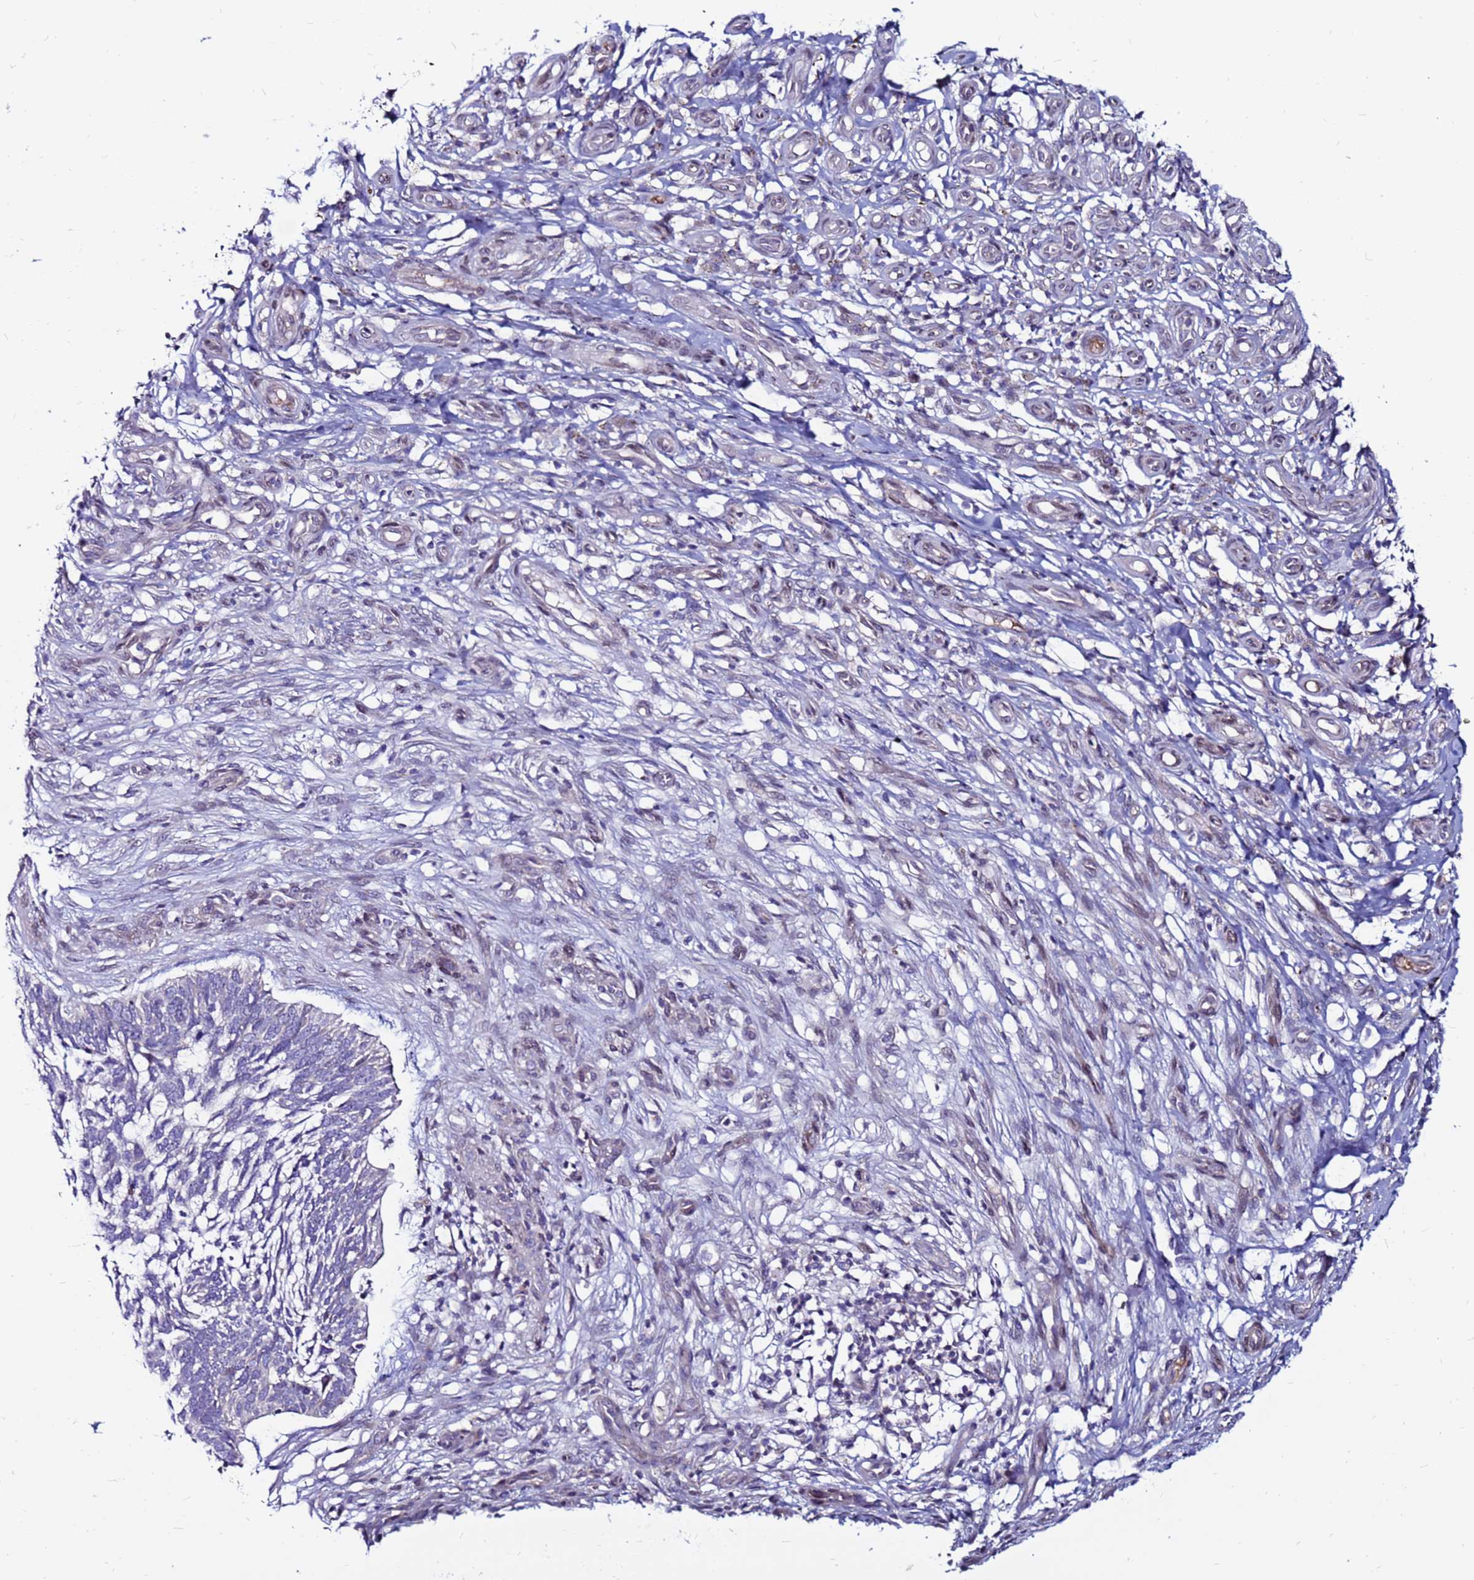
{"staining": {"intensity": "negative", "quantity": "none", "location": "none"}, "tissue": "skin cancer", "cell_type": "Tumor cells", "image_type": "cancer", "snomed": [{"axis": "morphology", "description": "Basal cell carcinoma"}, {"axis": "topography", "description": "Skin"}], "caption": "Tumor cells show no significant expression in basal cell carcinoma (skin).", "gene": "CCDC71", "patient": {"sex": "male", "age": 88}}